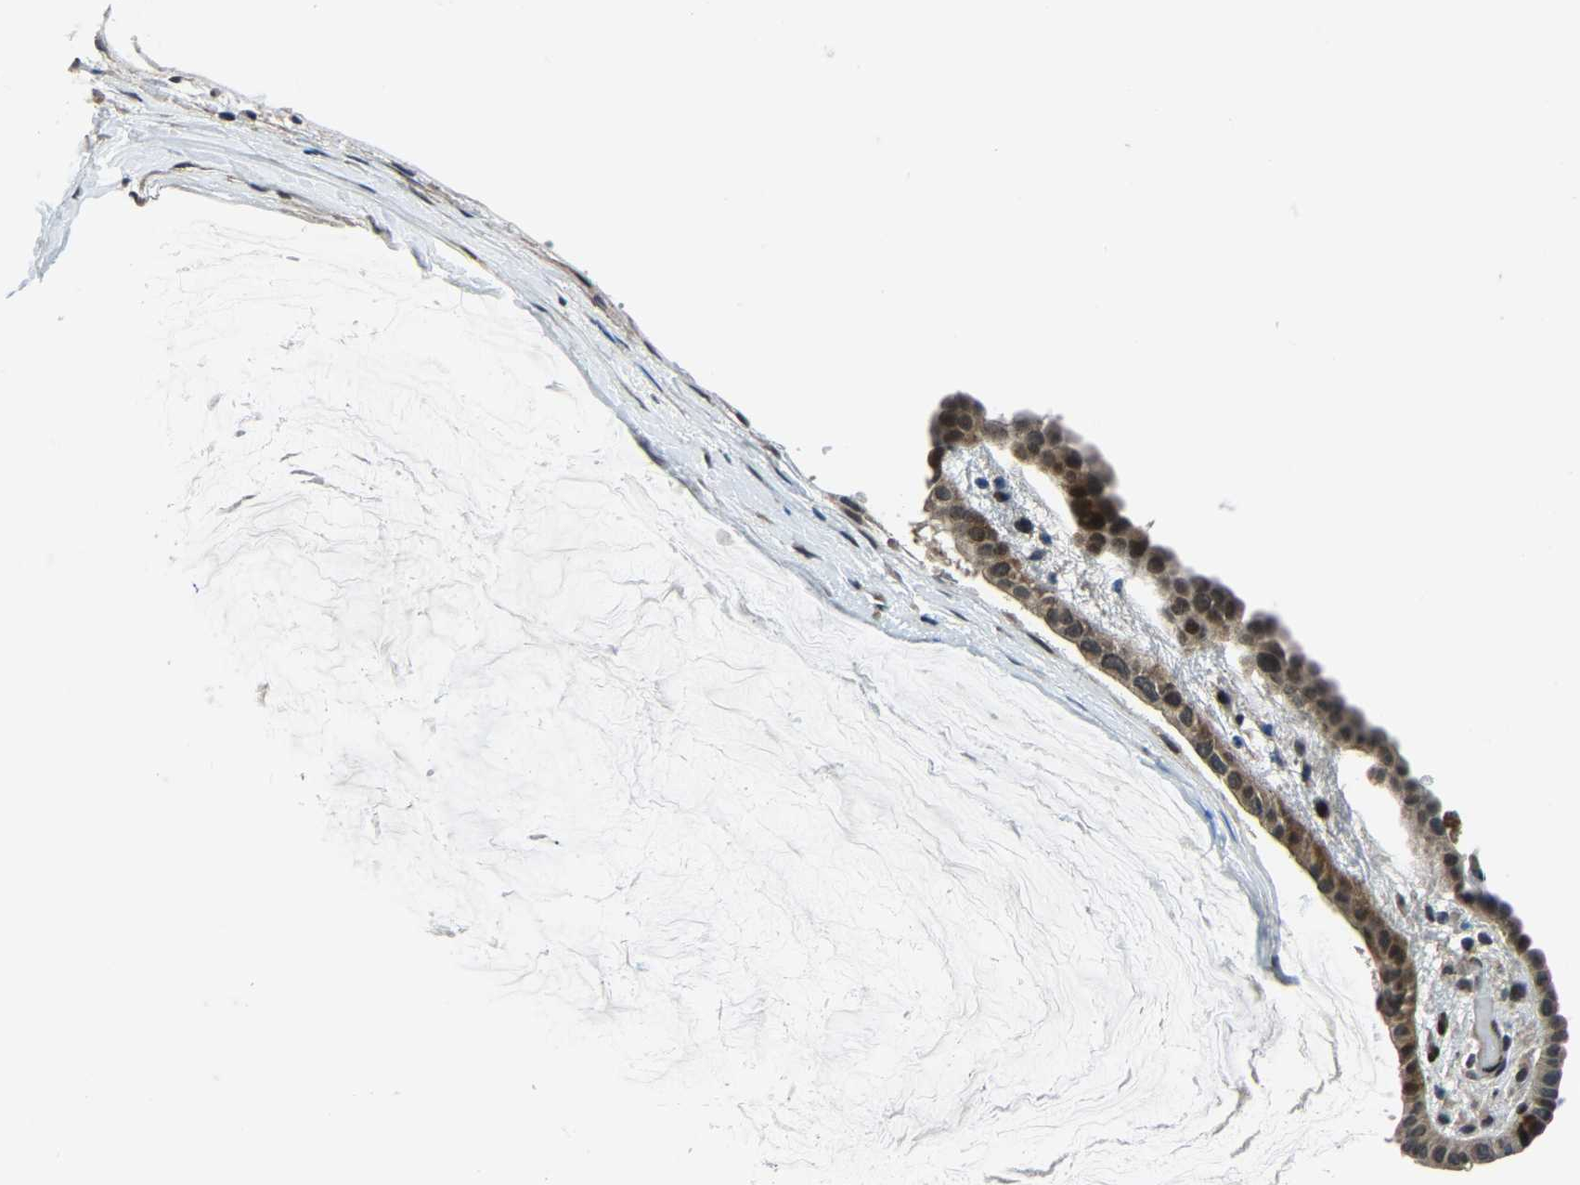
{"staining": {"intensity": "moderate", "quantity": ">75%", "location": "cytoplasmic/membranous,nuclear"}, "tissue": "ovarian cancer", "cell_type": "Tumor cells", "image_type": "cancer", "snomed": [{"axis": "morphology", "description": "Cystadenocarcinoma, mucinous, NOS"}, {"axis": "topography", "description": "Ovary"}], "caption": "Mucinous cystadenocarcinoma (ovarian) tissue shows moderate cytoplasmic/membranous and nuclear expression in approximately >75% of tumor cells, visualized by immunohistochemistry.", "gene": "ING2", "patient": {"sex": "female", "age": 39}}